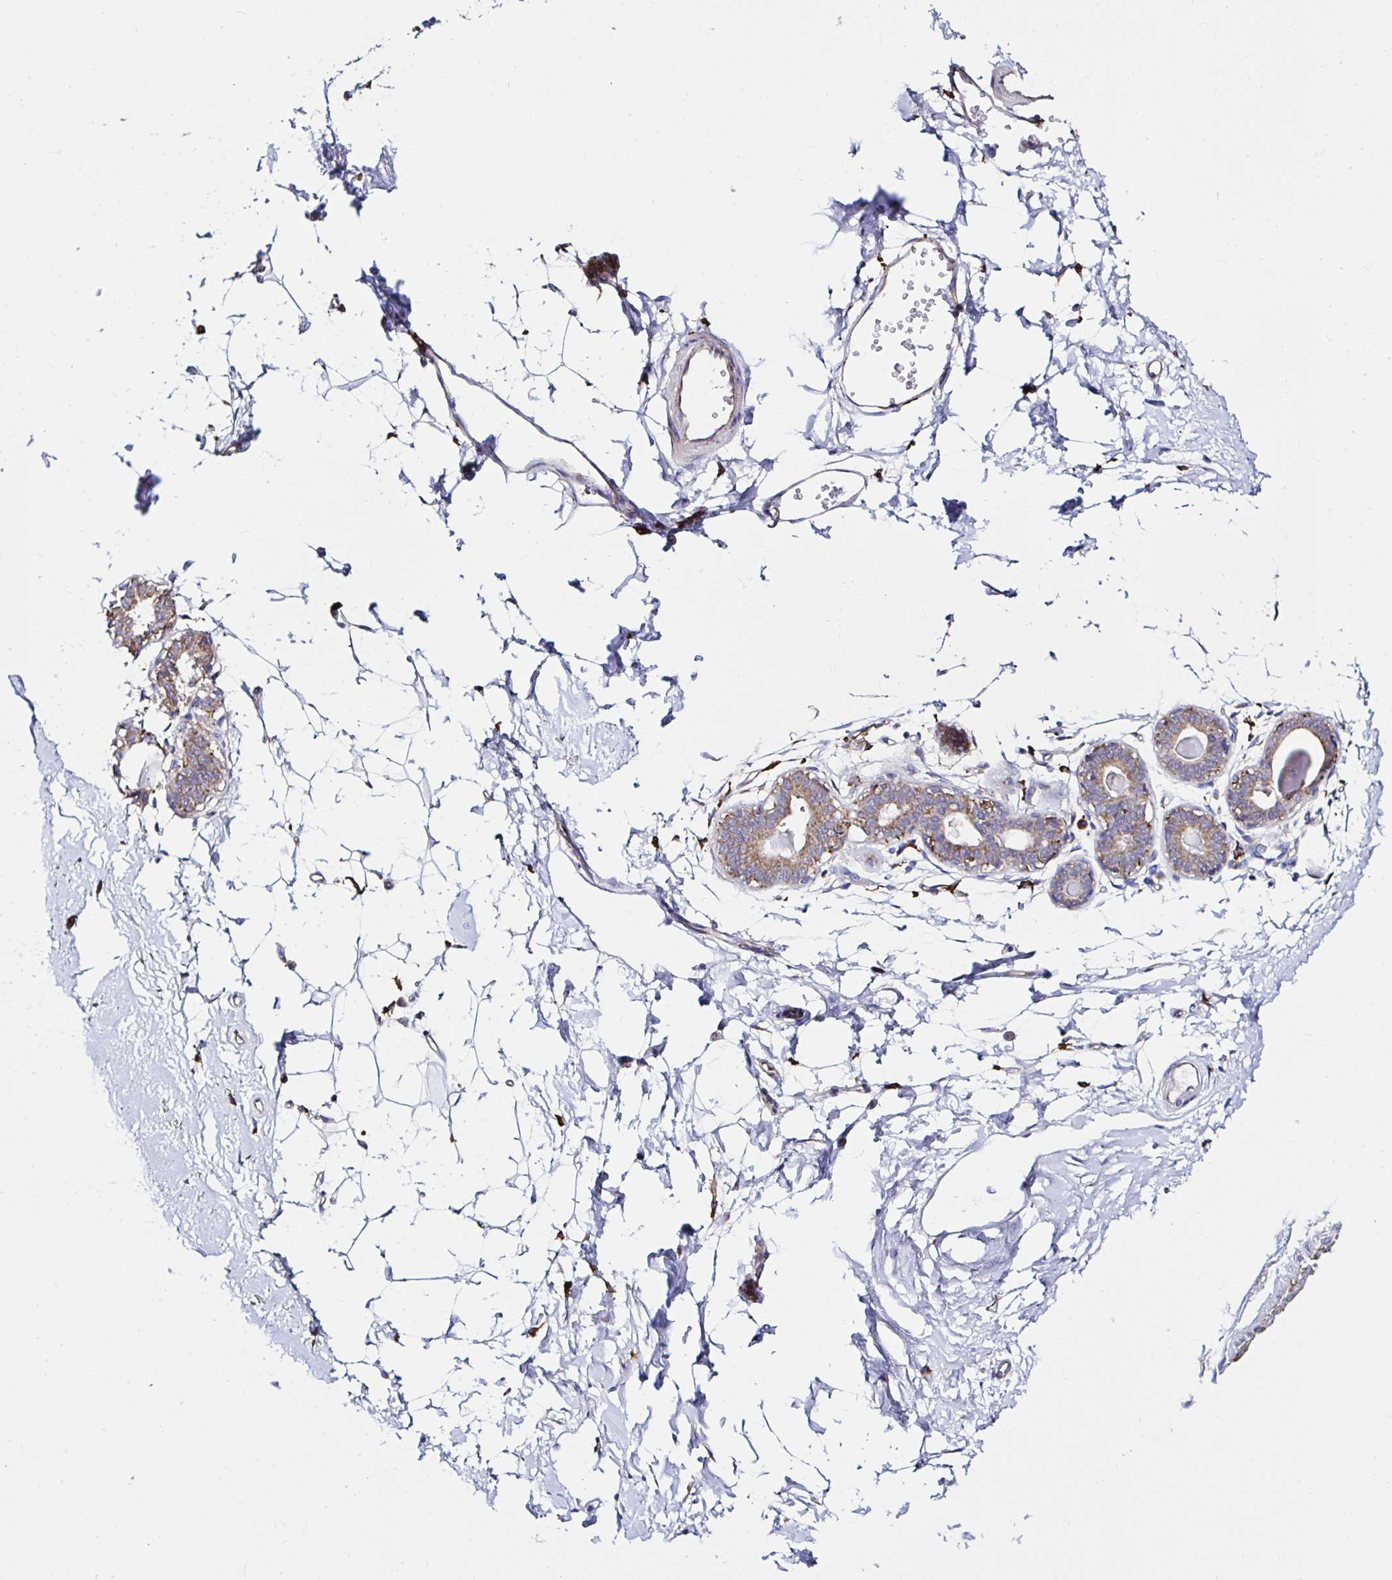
{"staining": {"intensity": "negative", "quantity": "none", "location": "none"}, "tissue": "breast", "cell_type": "Adipocytes", "image_type": "normal", "snomed": [{"axis": "morphology", "description": "Normal tissue, NOS"}, {"axis": "topography", "description": "Breast"}], "caption": "High power microscopy image of an immunohistochemistry (IHC) image of normal breast, revealing no significant staining in adipocytes.", "gene": "MSR1", "patient": {"sex": "female", "age": 45}}